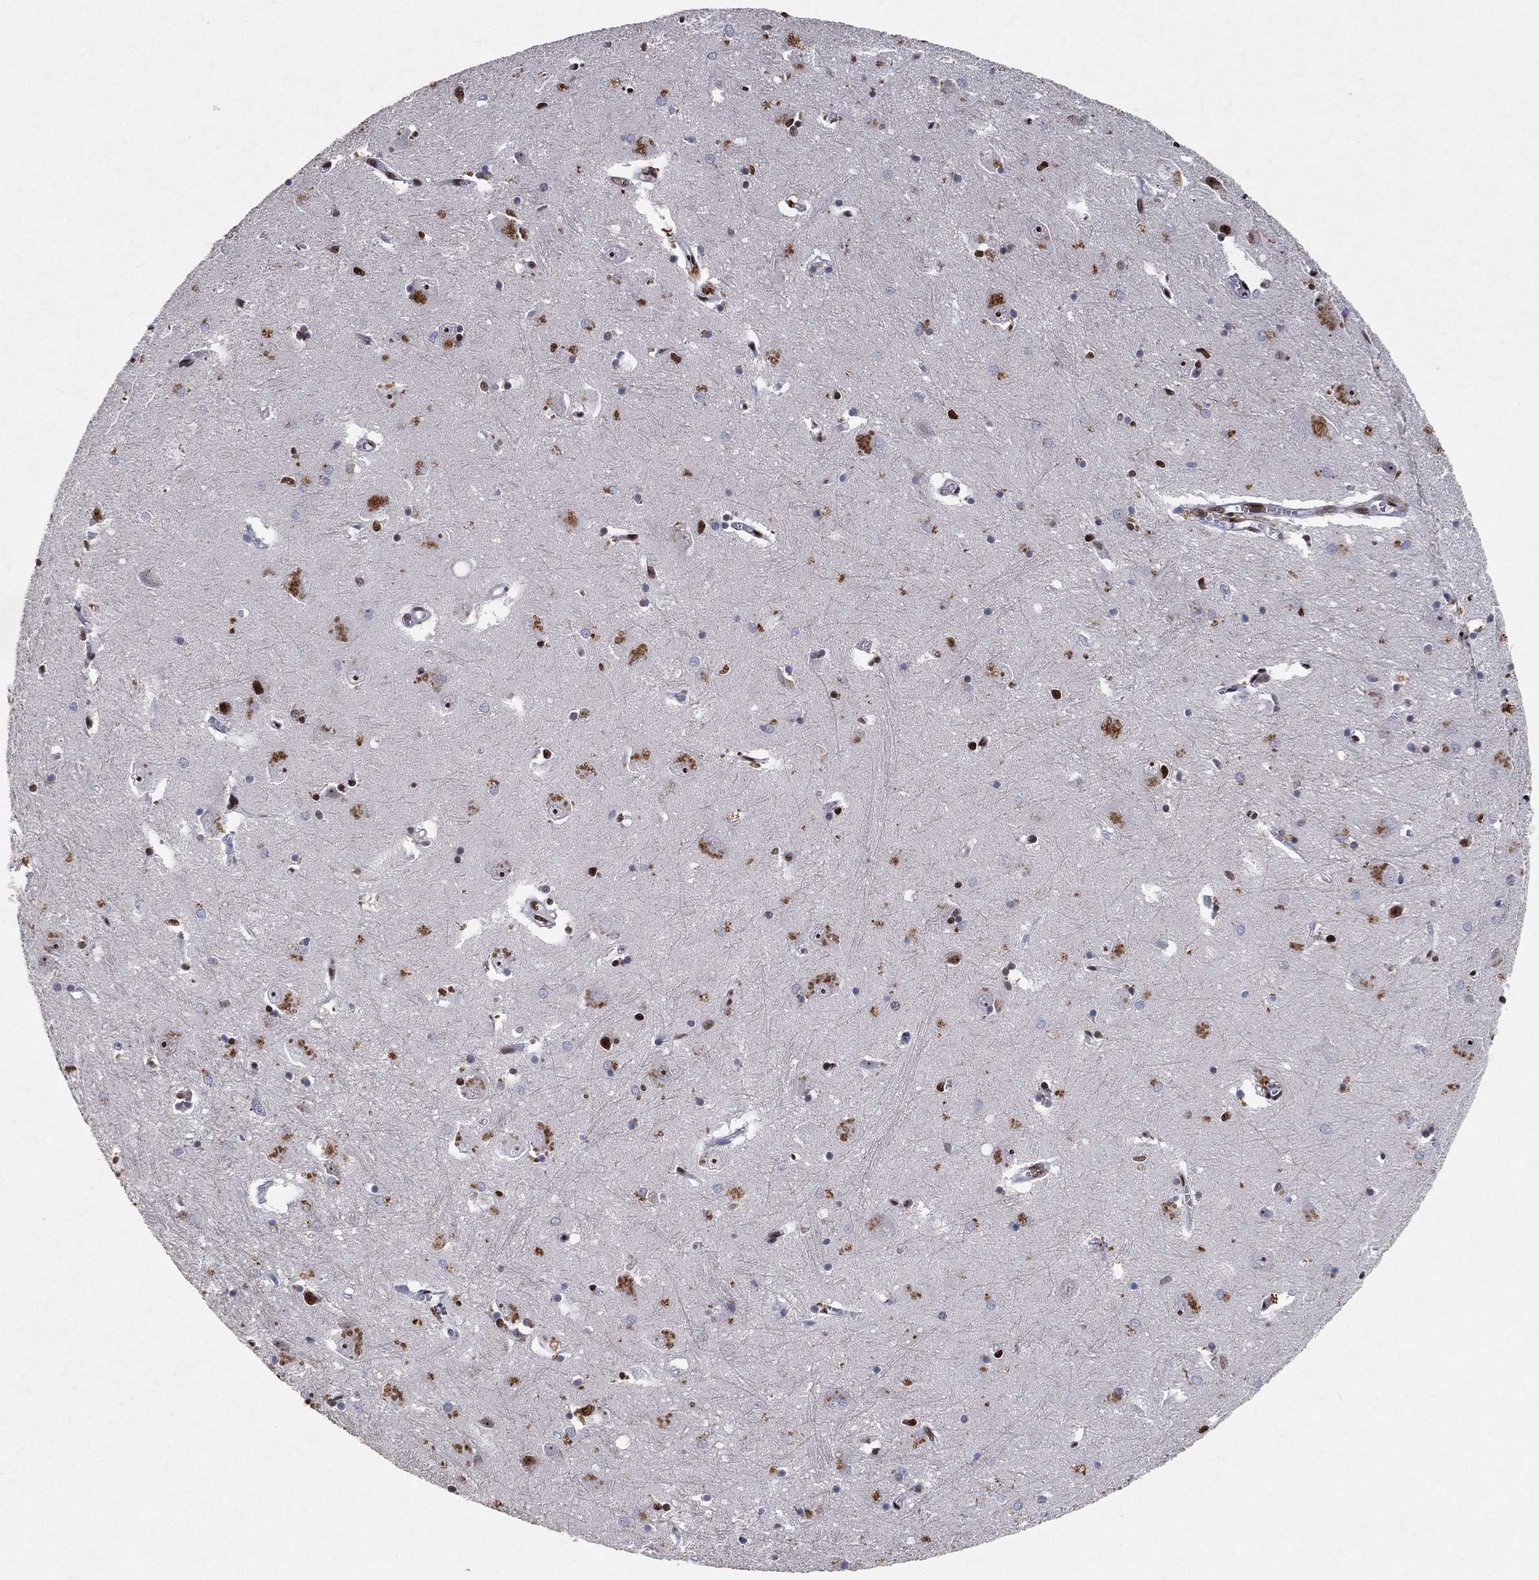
{"staining": {"intensity": "strong", "quantity": "<25%", "location": "nuclear"}, "tissue": "caudate", "cell_type": "Glial cells", "image_type": "normal", "snomed": [{"axis": "morphology", "description": "Normal tissue, NOS"}, {"axis": "topography", "description": "Lateral ventricle wall"}], "caption": "Glial cells show medium levels of strong nuclear expression in approximately <25% of cells in normal human caudate.", "gene": "DDX27", "patient": {"sex": "male", "age": 54}}